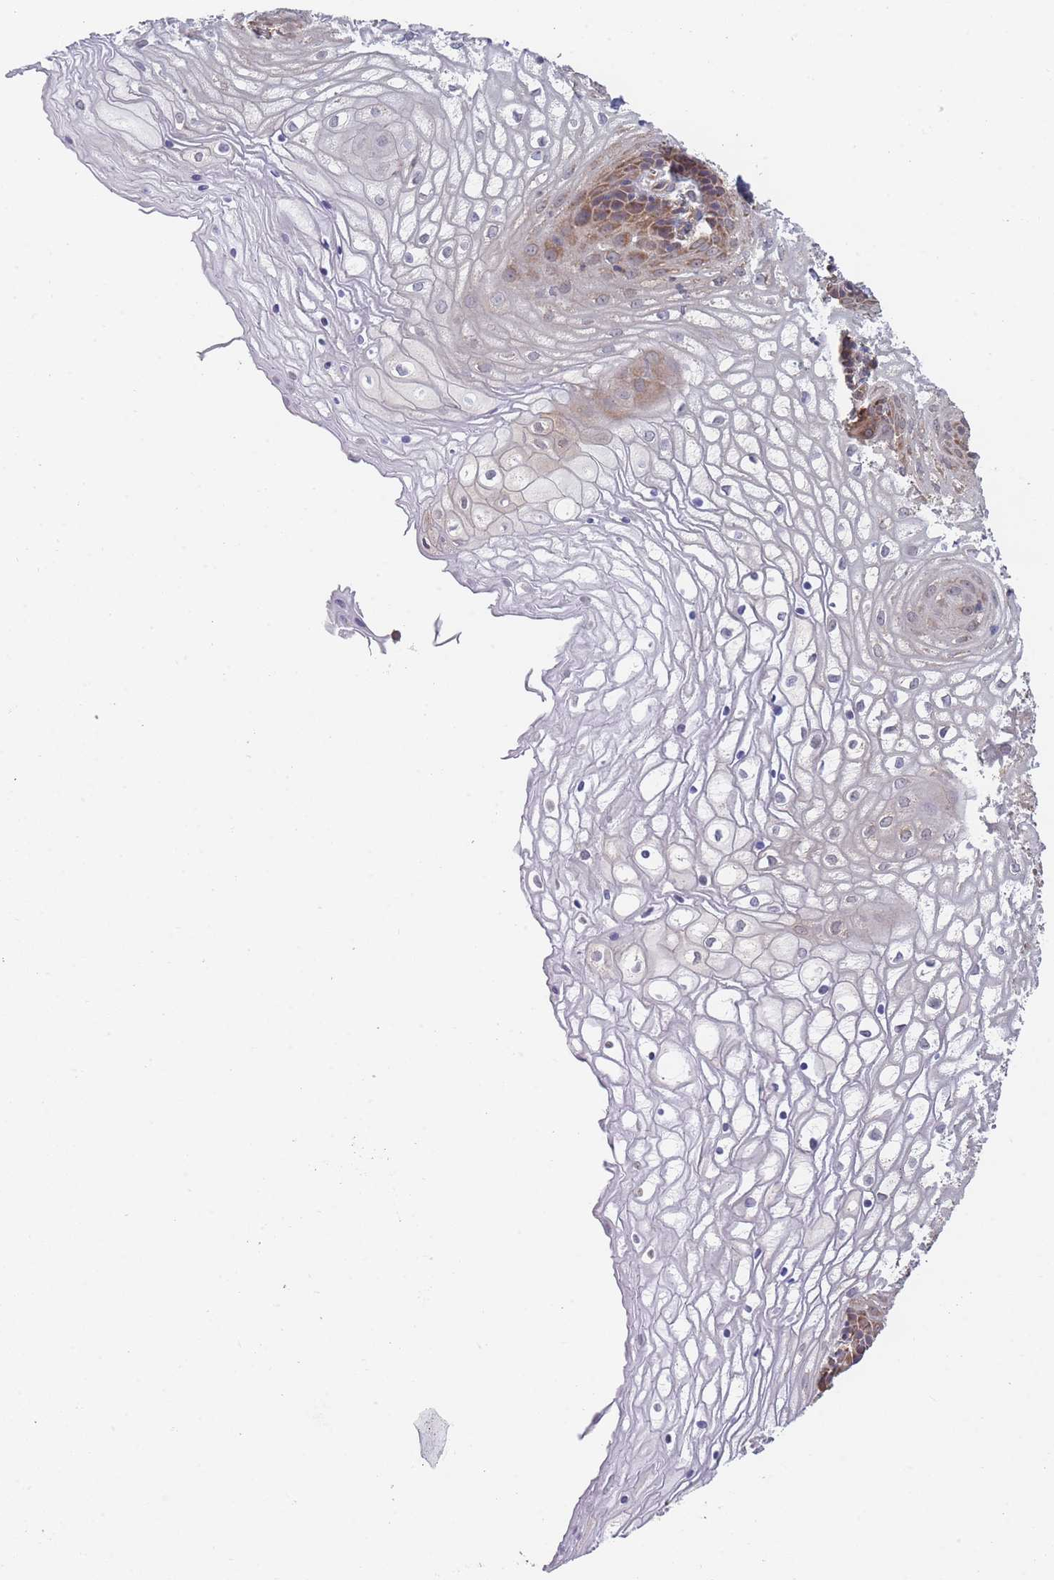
{"staining": {"intensity": "moderate", "quantity": "25%-75%", "location": "cytoplasmic/membranous"}, "tissue": "vagina", "cell_type": "Squamous epithelial cells", "image_type": "normal", "snomed": [{"axis": "morphology", "description": "Normal tissue, NOS"}, {"axis": "topography", "description": "Vagina"}], "caption": "Vagina stained with DAB immunohistochemistry (IHC) displays medium levels of moderate cytoplasmic/membranous positivity in approximately 25%-75% of squamous epithelial cells. (IHC, brightfield microscopy, high magnification).", "gene": "MRPS18B", "patient": {"sex": "female", "age": 34}}